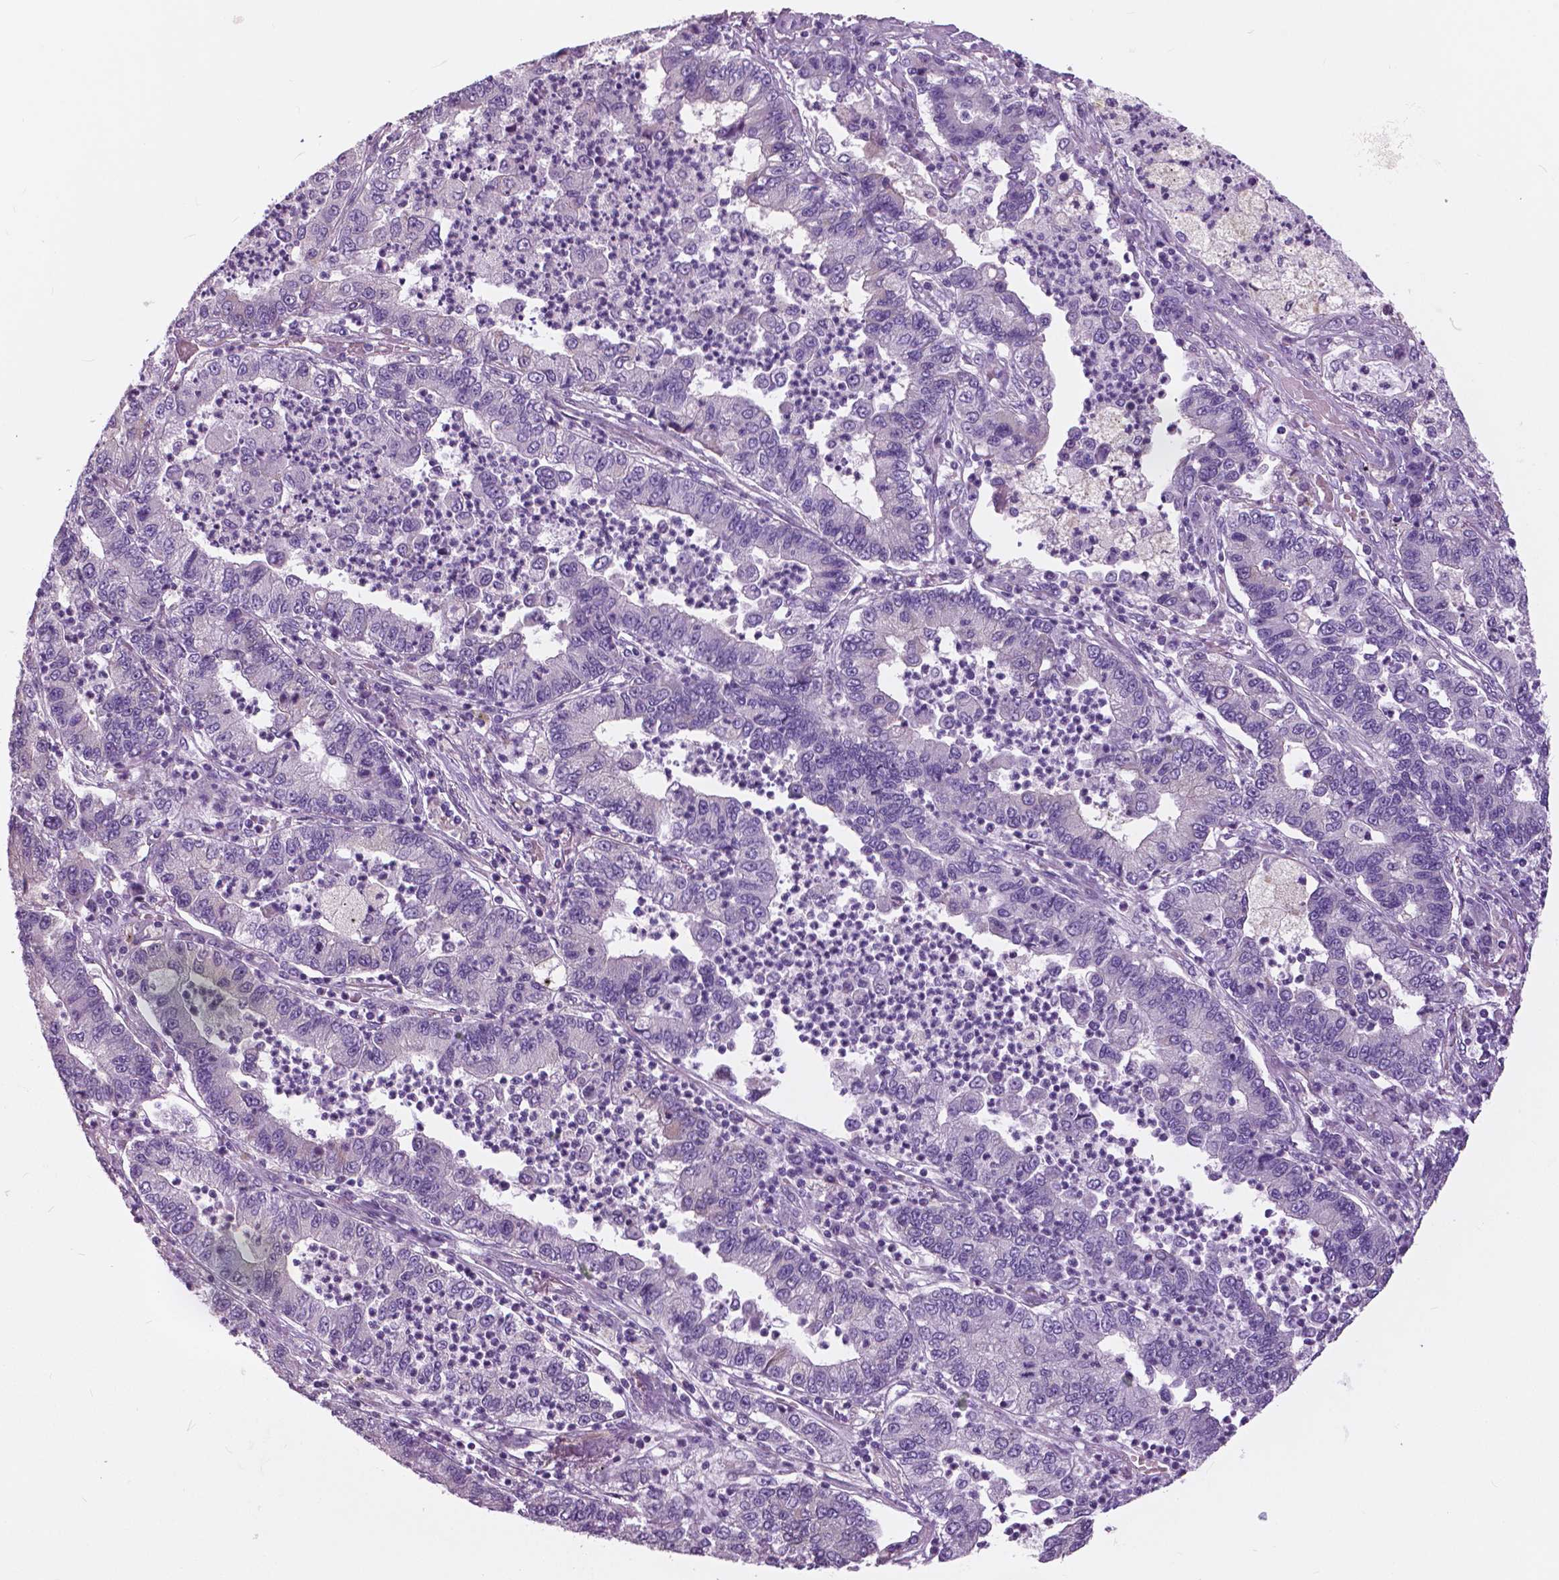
{"staining": {"intensity": "negative", "quantity": "none", "location": "none"}, "tissue": "lung cancer", "cell_type": "Tumor cells", "image_type": "cancer", "snomed": [{"axis": "morphology", "description": "Adenocarcinoma, NOS"}, {"axis": "topography", "description": "Lung"}], "caption": "Adenocarcinoma (lung) was stained to show a protein in brown. There is no significant staining in tumor cells. (DAB (3,3'-diaminobenzidine) IHC with hematoxylin counter stain).", "gene": "SERPINI1", "patient": {"sex": "female", "age": 57}}